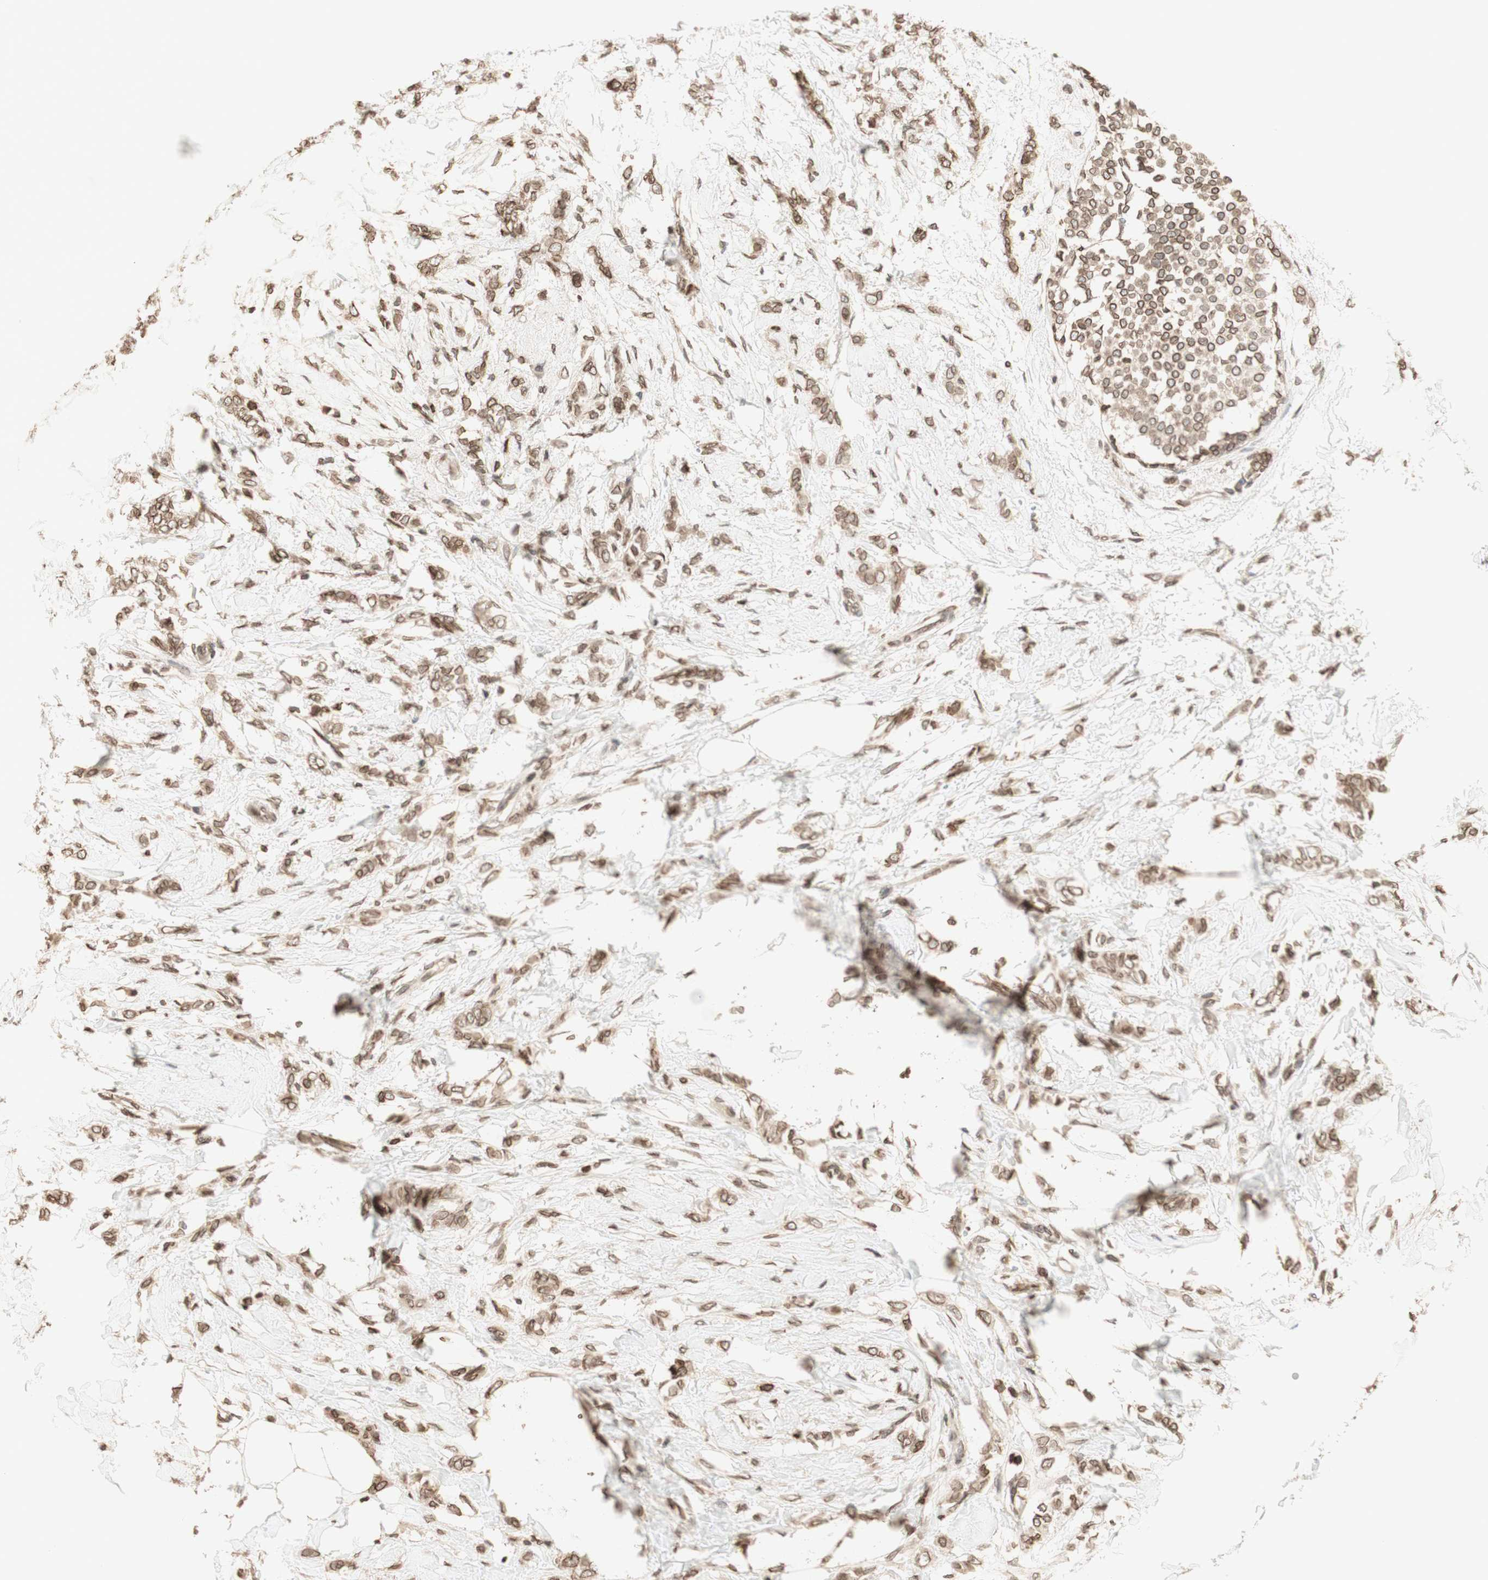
{"staining": {"intensity": "moderate", "quantity": ">75%", "location": "cytoplasmic/membranous,nuclear"}, "tissue": "breast cancer", "cell_type": "Tumor cells", "image_type": "cancer", "snomed": [{"axis": "morphology", "description": "Lobular carcinoma, in situ"}, {"axis": "morphology", "description": "Lobular carcinoma"}, {"axis": "topography", "description": "Breast"}], "caption": "This is a histology image of IHC staining of breast cancer, which shows moderate positivity in the cytoplasmic/membranous and nuclear of tumor cells.", "gene": "TMPO", "patient": {"sex": "female", "age": 41}}